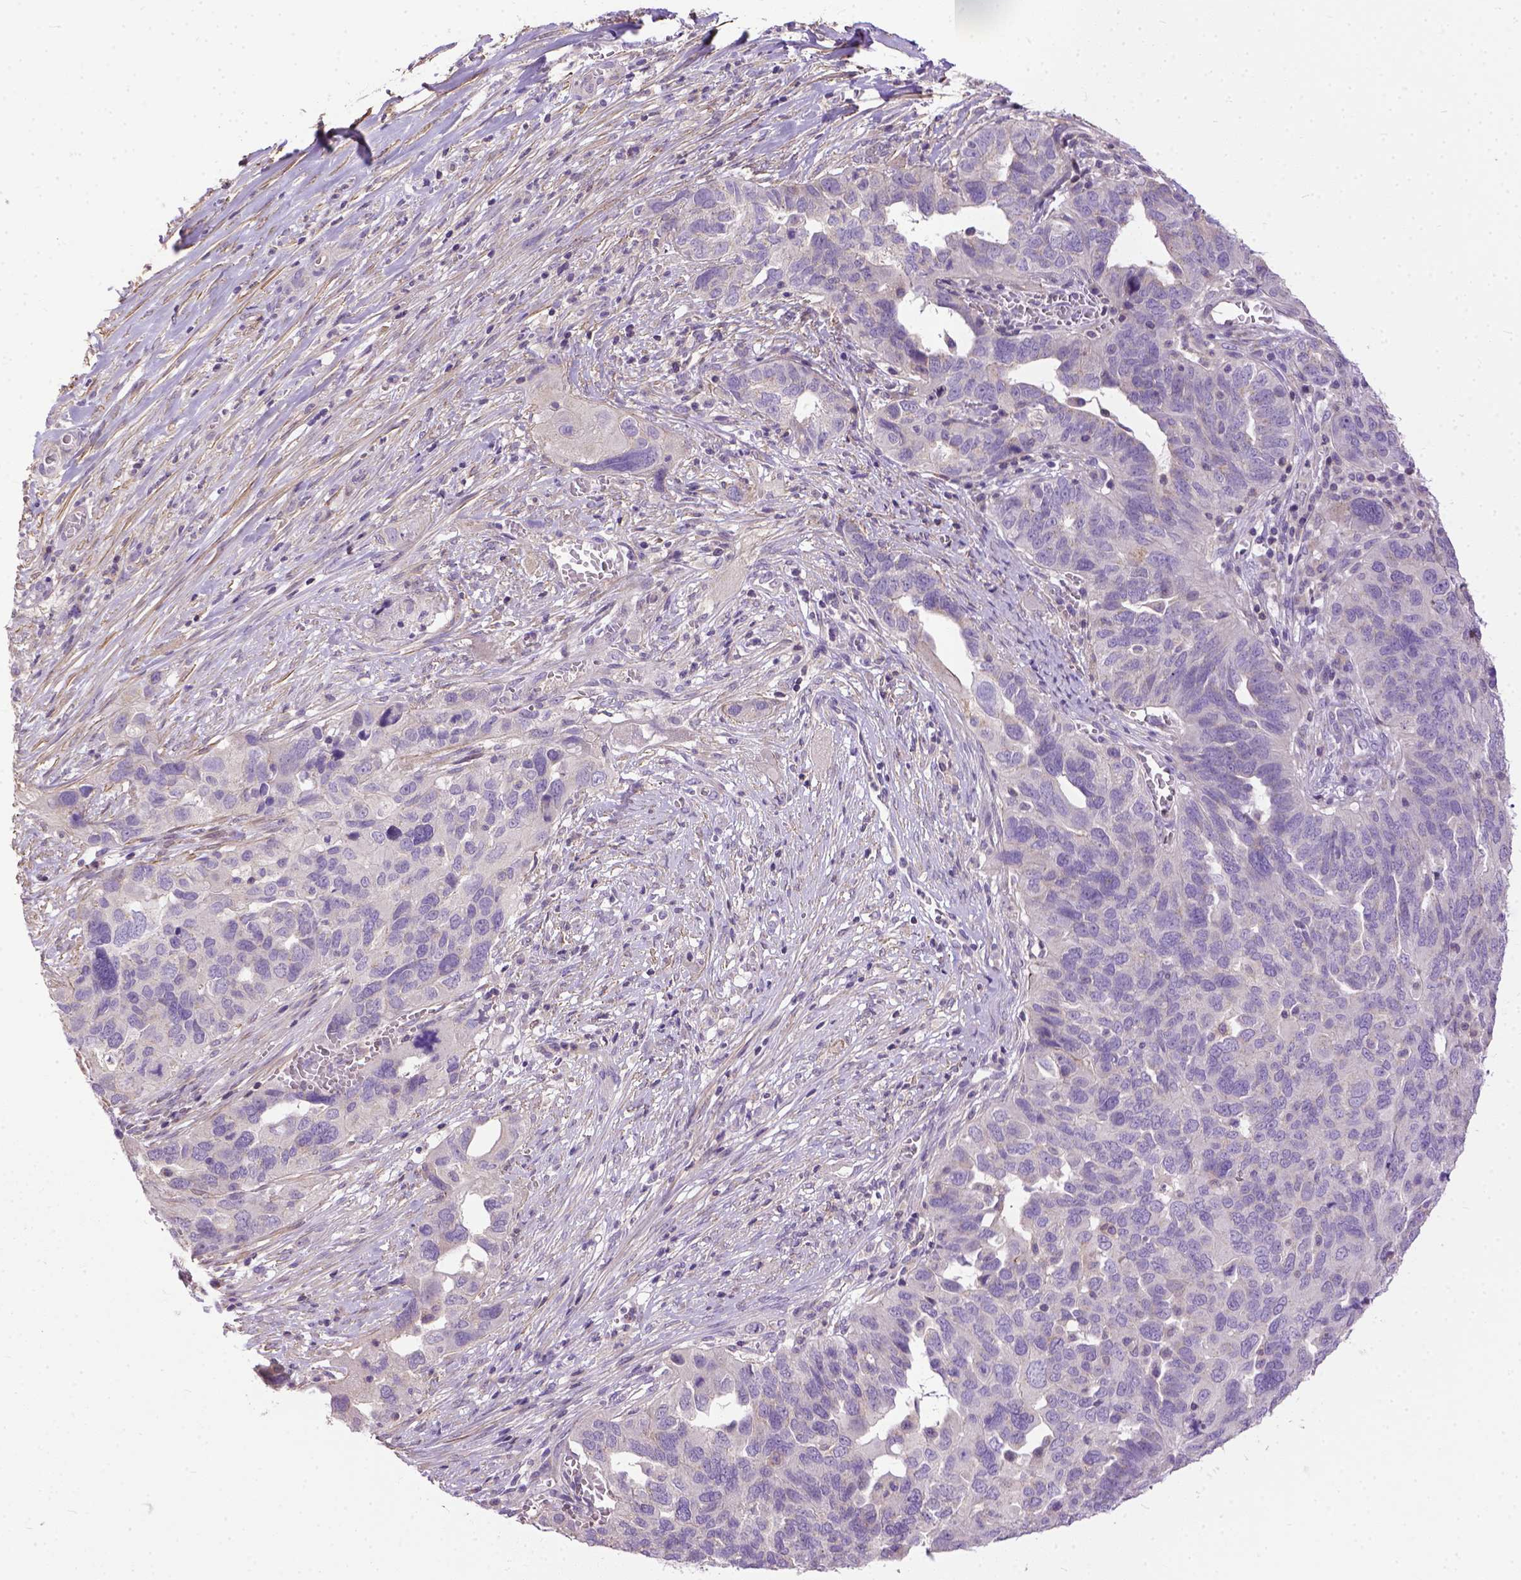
{"staining": {"intensity": "negative", "quantity": "none", "location": "none"}, "tissue": "ovarian cancer", "cell_type": "Tumor cells", "image_type": "cancer", "snomed": [{"axis": "morphology", "description": "Carcinoma, endometroid"}, {"axis": "topography", "description": "Soft tissue"}, {"axis": "topography", "description": "Ovary"}], "caption": "IHC of endometroid carcinoma (ovarian) displays no positivity in tumor cells.", "gene": "BANF2", "patient": {"sex": "female", "age": 52}}